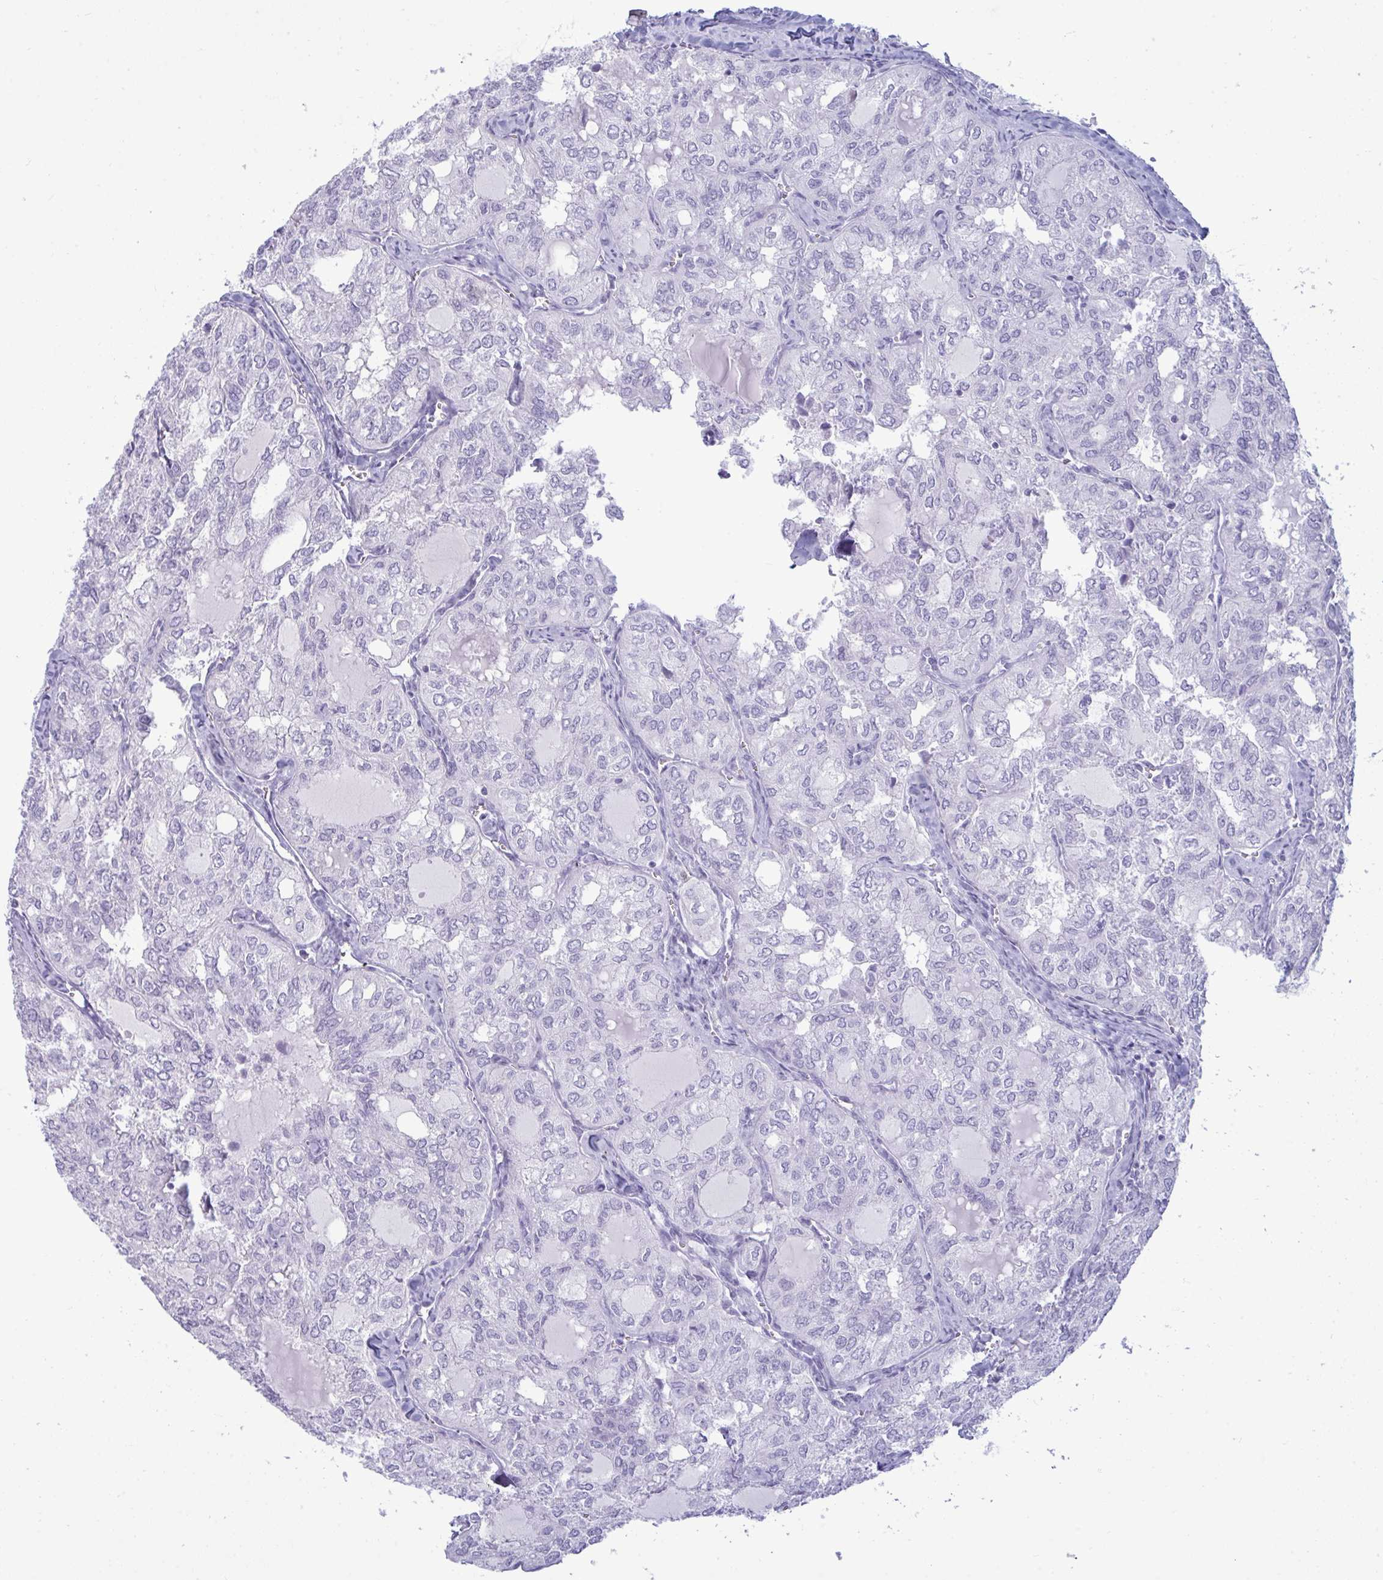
{"staining": {"intensity": "negative", "quantity": "none", "location": "none"}, "tissue": "thyroid cancer", "cell_type": "Tumor cells", "image_type": "cancer", "snomed": [{"axis": "morphology", "description": "Follicular adenoma carcinoma, NOS"}, {"axis": "topography", "description": "Thyroid gland"}], "caption": "Tumor cells are negative for brown protein staining in thyroid cancer. (DAB IHC visualized using brightfield microscopy, high magnification).", "gene": "ANKRD60", "patient": {"sex": "male", "age": 75}}